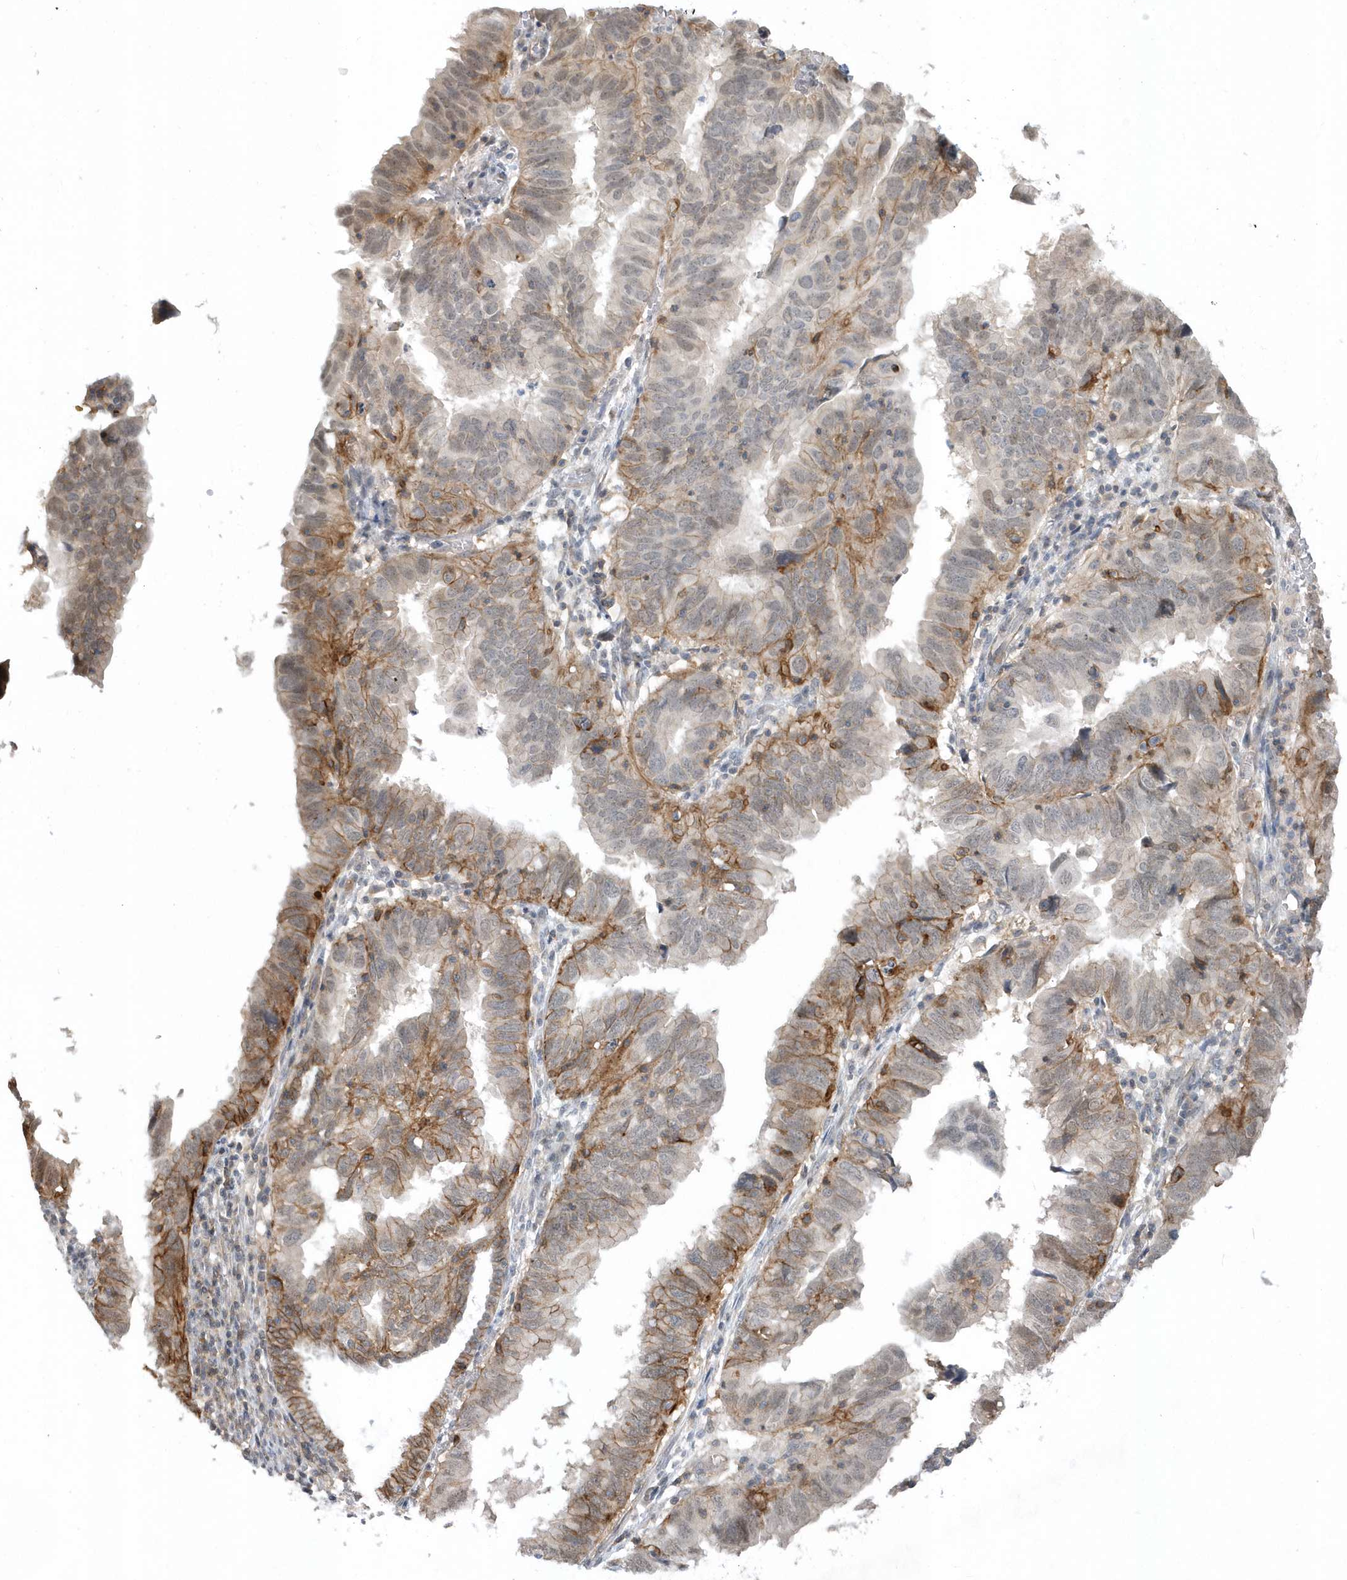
{"staining": {"intensity": "moderate", "quantity": "<25%", "location": "cytoplasmic/membranous"}, "tissue": "endometrial cancer", "cell_type": "Tumor cells", "image_type": "cancer", "snomed": [{"axis": "morphology", "description": "Adenocarcinoma, NOS"}, {"axis": "topography", "description": "Uterus"}], "caption": "IHC micrograph of neoplastic tissue: human adenocarcinoma (endometrial) stained using immunohistochemistry (IHC) exhibits low levels of moderate protein expression localized specifically in the cytoplasmic/membranous of tumor cells, appearing as a cytoplasmic/membranous brown color.", "gene": "CRIP3", "patient": {"sex": "female", "age": 77}}